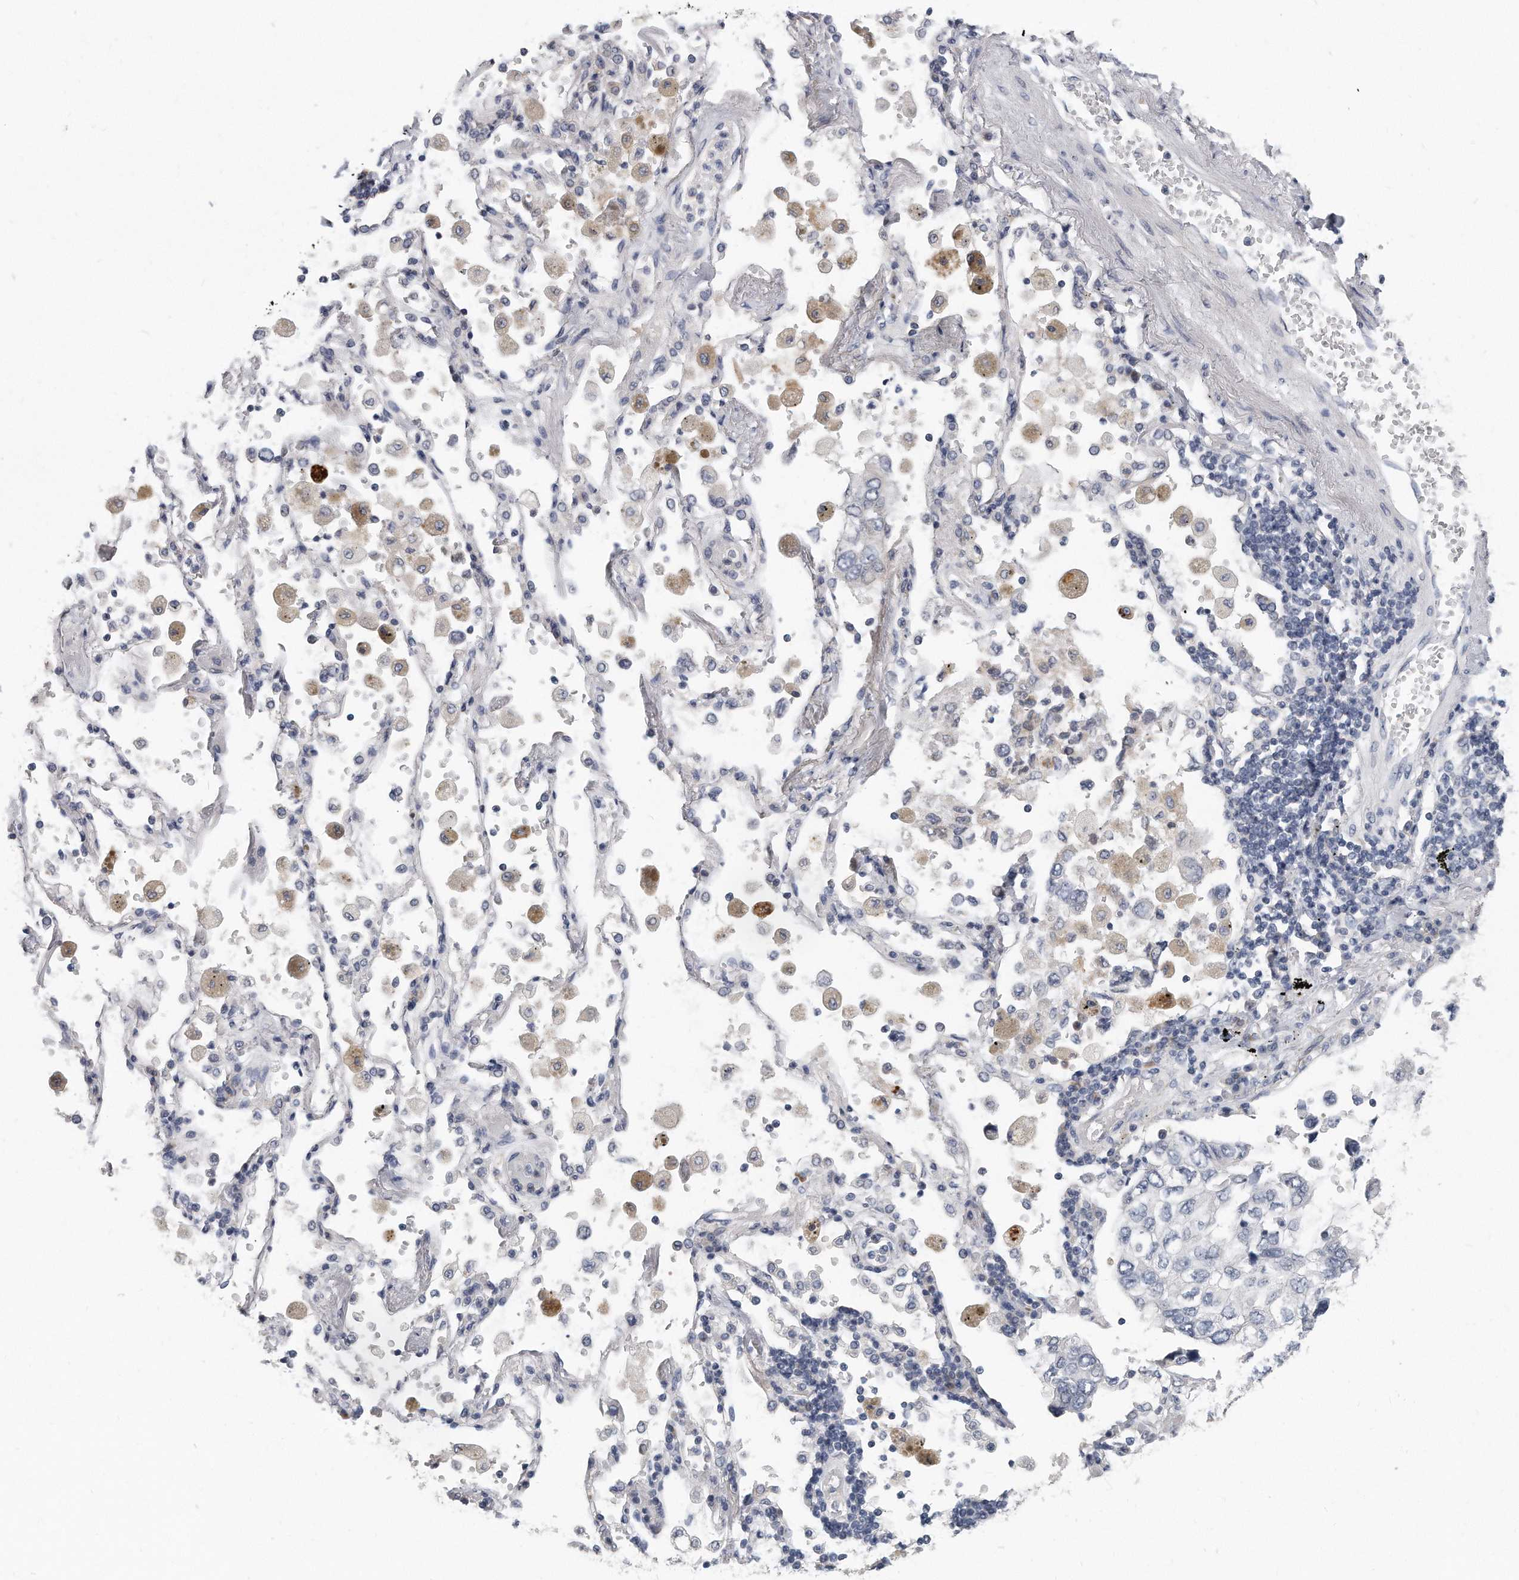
{"staining": {"intensity": "negative", "quantity": "none", "location": "none"}, "tissue": "lung cancer", "cell_type": "Tumor cells", "image_type": "cancer", "snomed": [{"axis": "morphology", "description": "Adenocarcinoma, NOS"}, {"axis": "topography", "description": "Lung"}], "caption": "Human adenocarcinoma (lung) stained for a protein using IHC displays no positivity in tumor cells.", "gene": "PLEKHA6", "patient": {"sex": "male", "age": 63}}